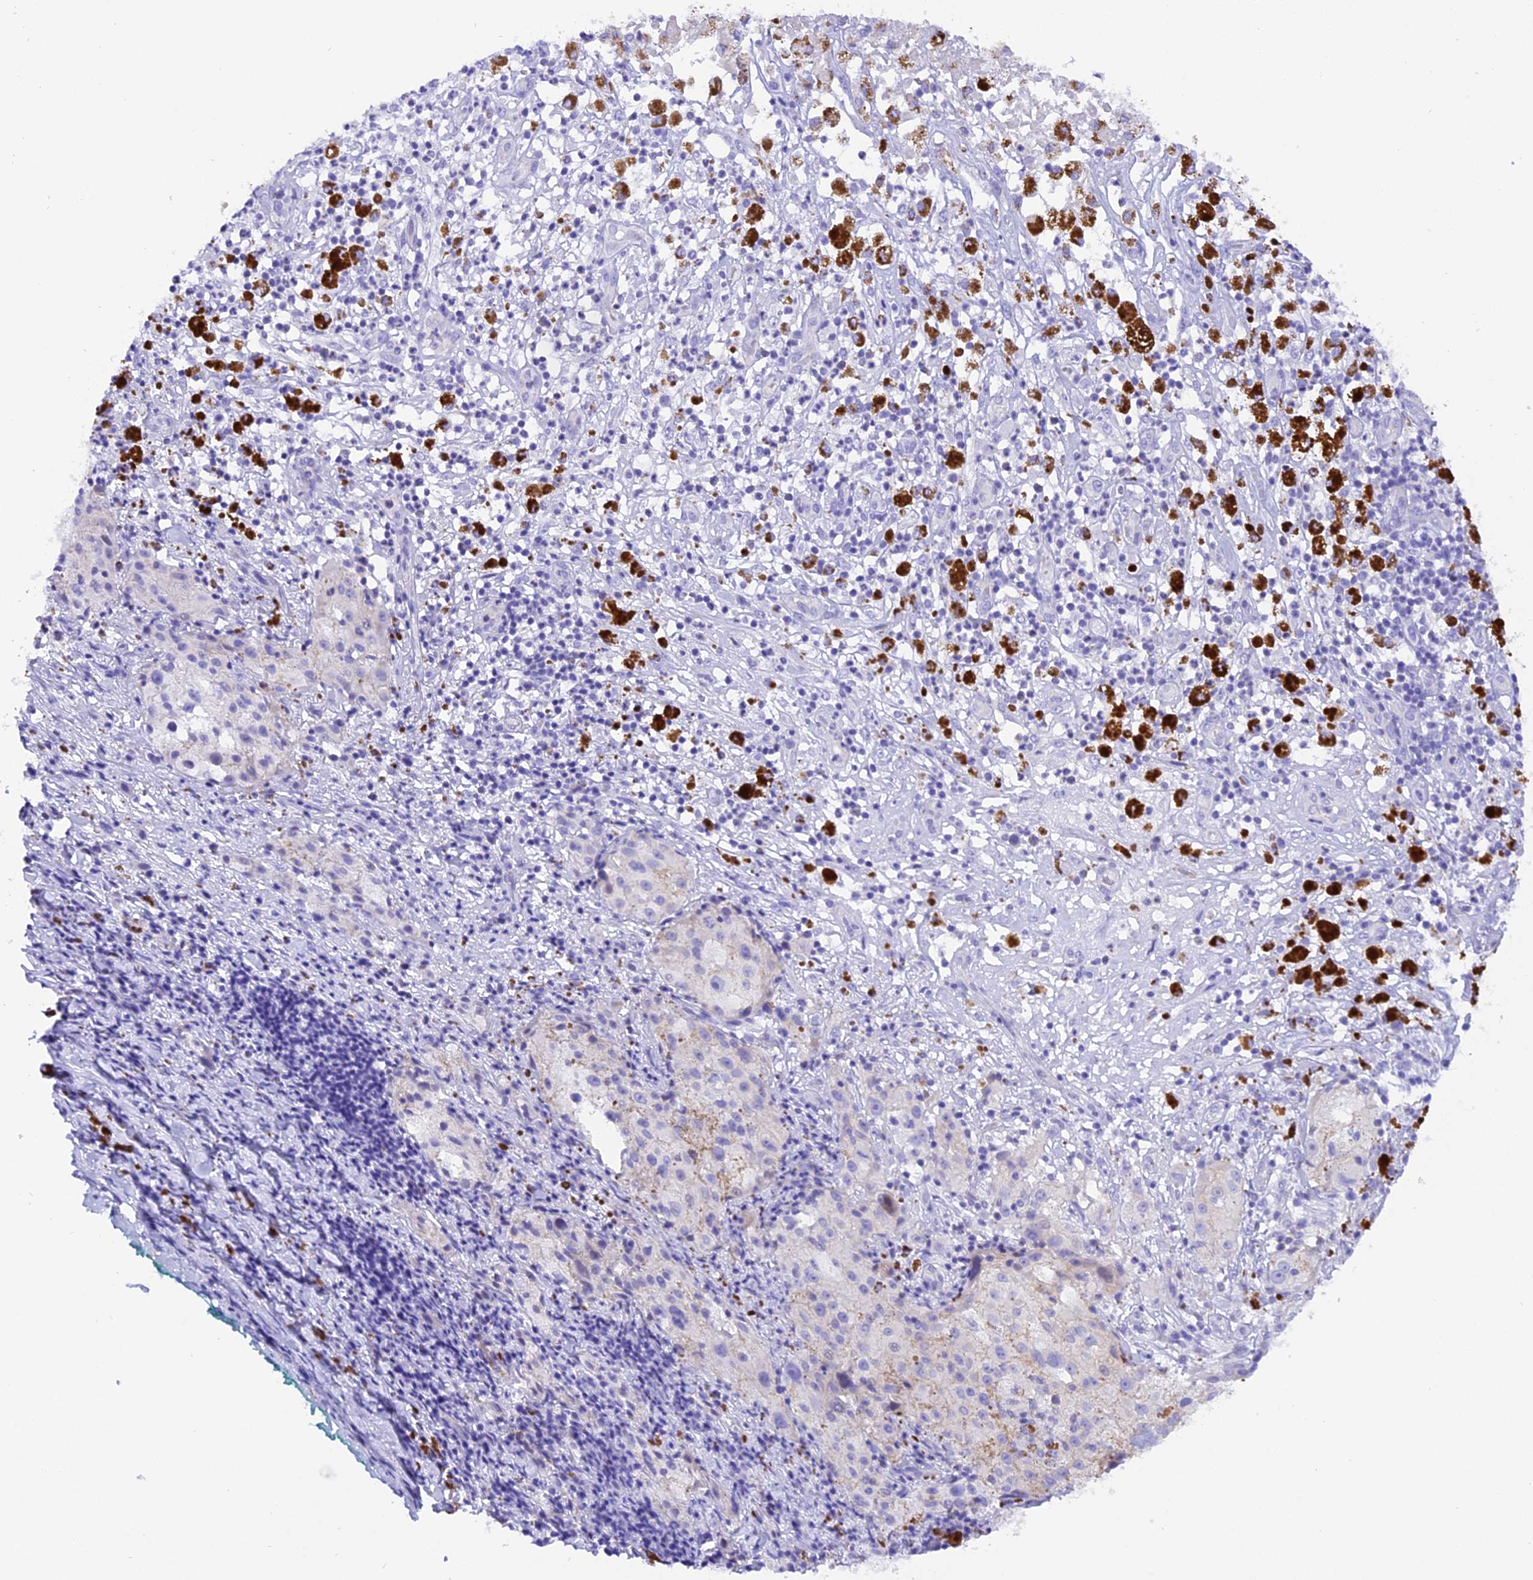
{"staining": {"intensity": "negative", "quantity": "none", "location": "none"}, "tissue": "melanoma", "cell_type": "Tumor cells", "image_type": "cancer", "snomed": [{"axis": "morphology", "description": "Necrosis, NOS"}, {"axis": "morphology", "description": "Malignant melanoma, NOS"}, {"axis": "topography", "description": "Skin"}], "caption": "Tumor cells show no significant protein staining in melanoma.", "gene": "COL6A5", "patient": {"sex": "female", "age": 87}}